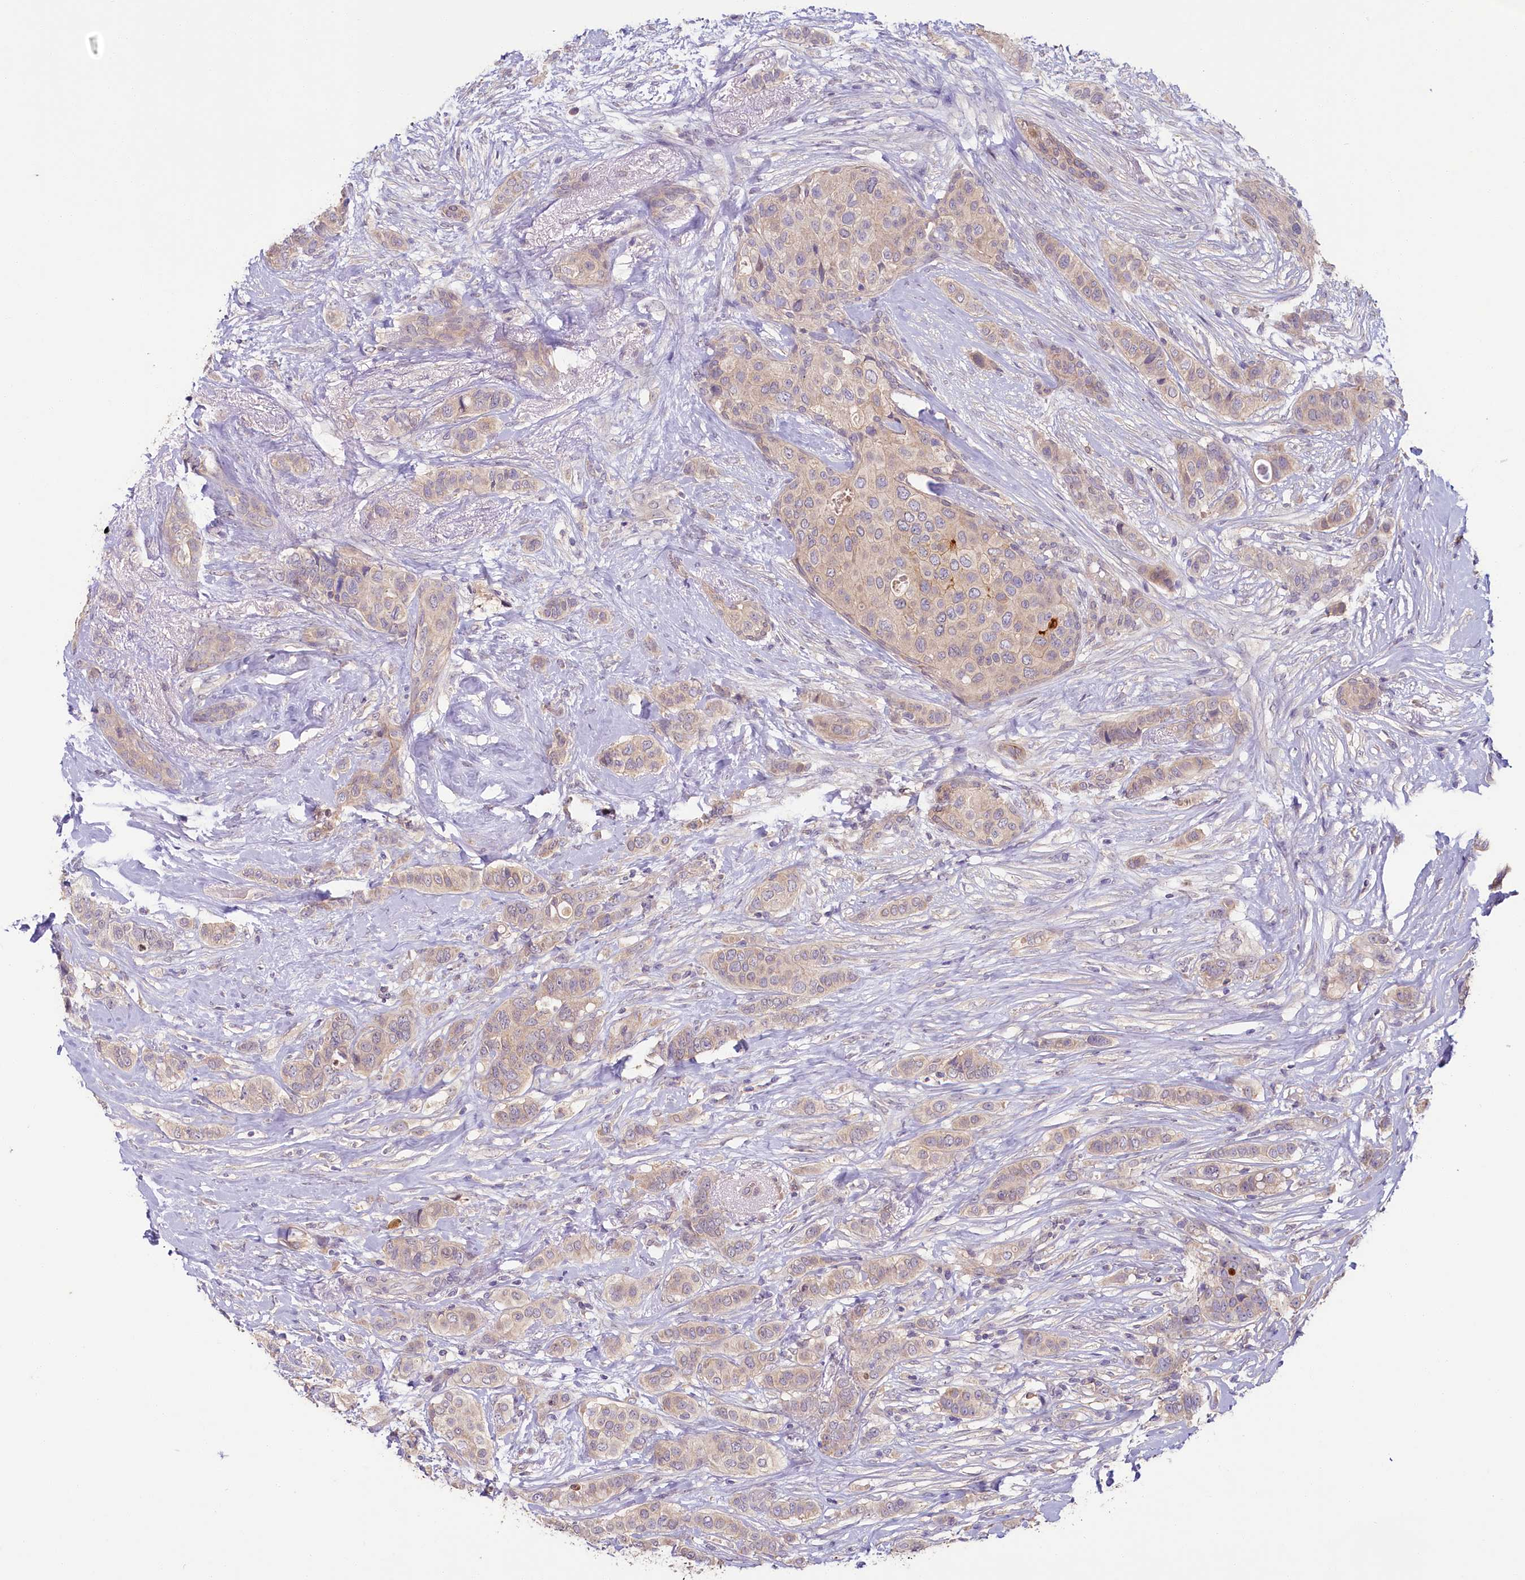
{"staining": {"intensity": "negative", "quantity": "none", "location": "none"}, "tissue": "breast cancer", "cell_type": "Tumor cells", "image_type": "cancer", "snomed": [{"axis": "morphology", "description": "Lobular carcinoma"}, {"axis": "topography", "description": "Breast"}], "caption": "An image of breast cancer (lobular carcinoma) stained for a protein reveals no brown staining in tumor cells.", "gene": "PDE6D", "patient": {"sex": "female", "age": 51}}